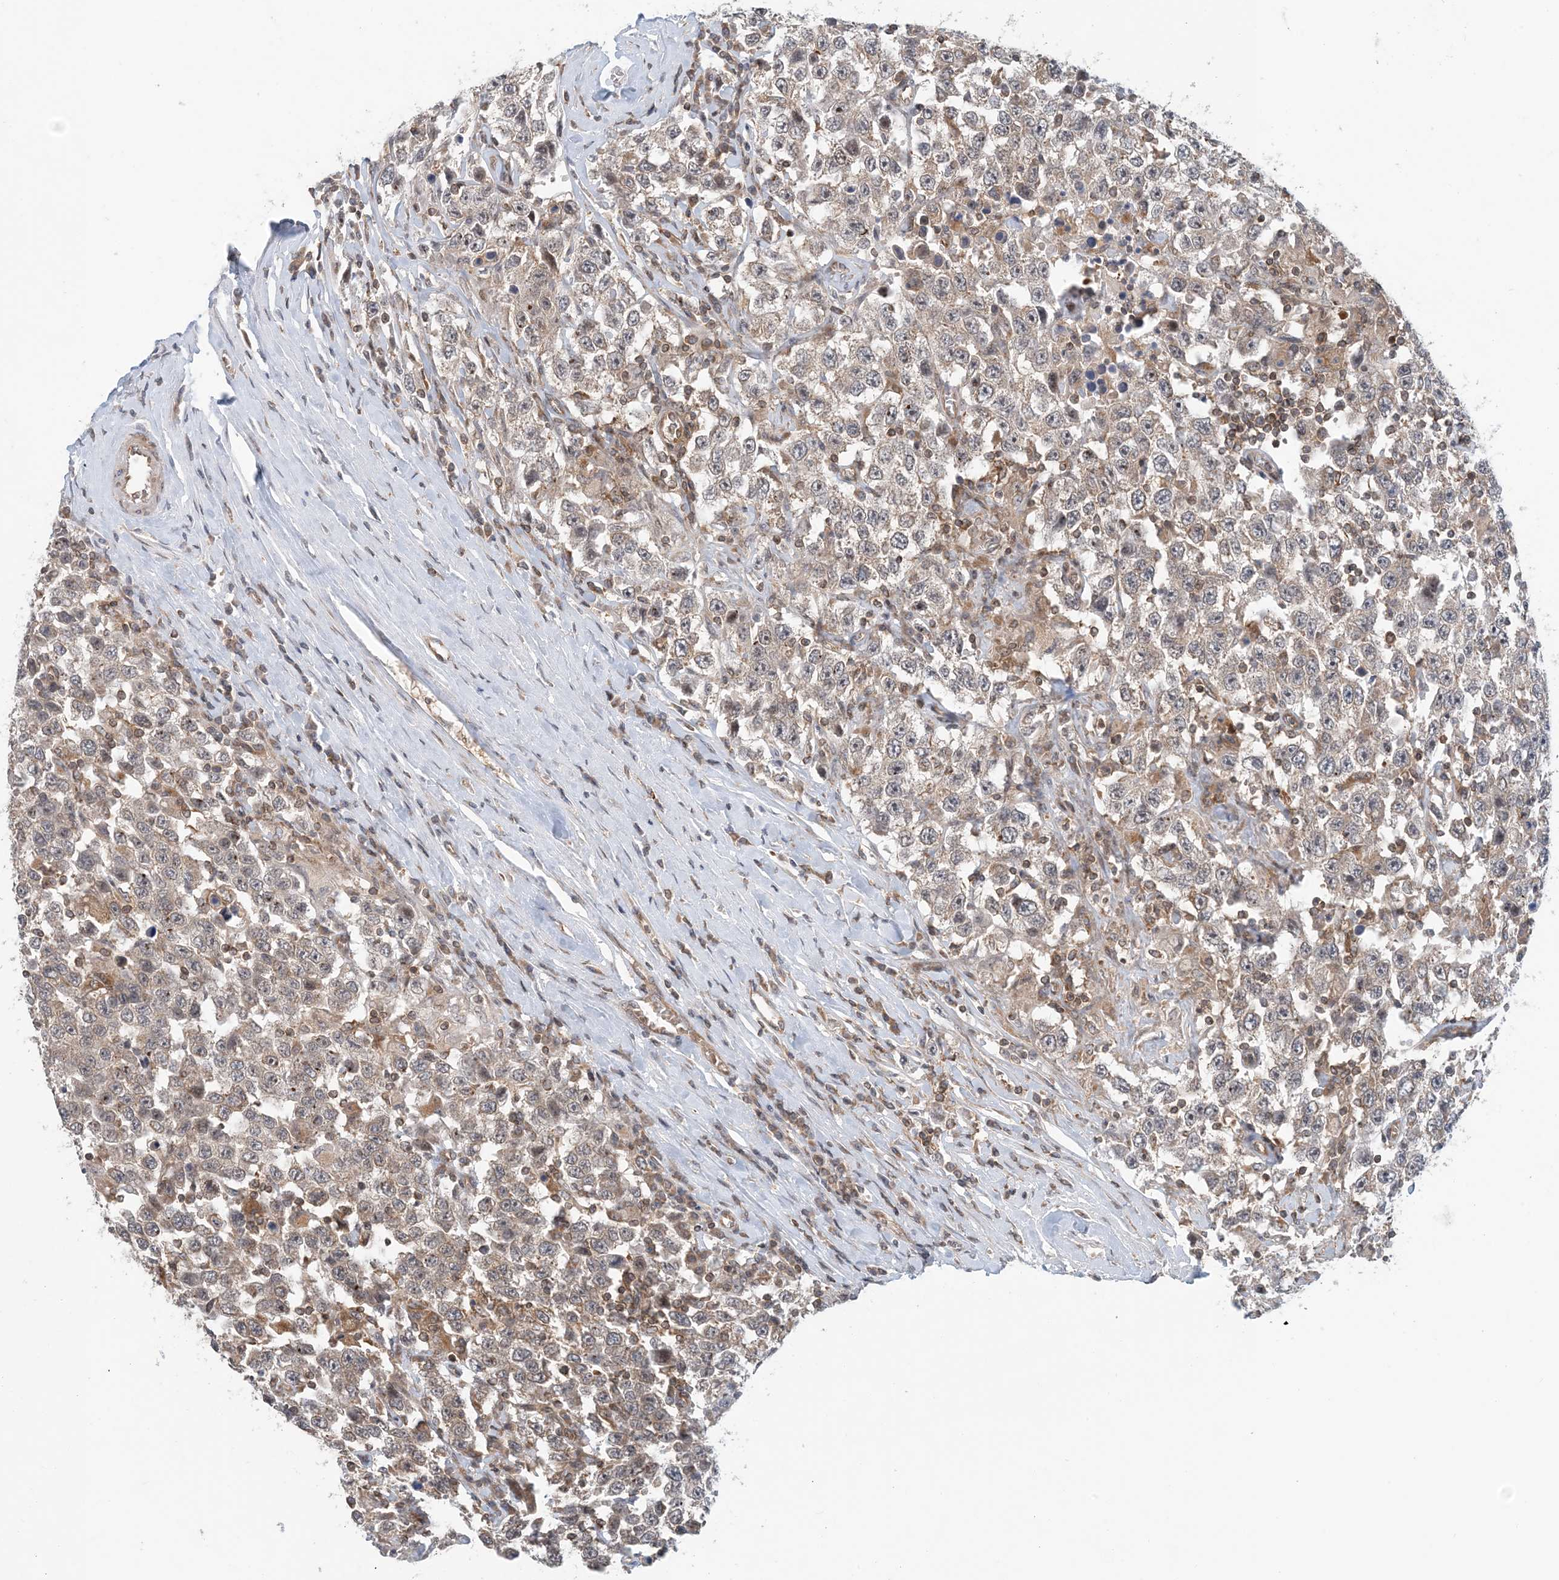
{"staining": {"intensity": "weak", "quantity": "25%-75%", "location": "cytoplasmic/membranous"}, "tissue": "testis cancer", "cell_type": "Tumor cells", "image_type": "cancer", "snomed": [{"axis": "morphology", "description": "Seminoma, NOS"}, {"axis": "topography", "description": "Testis"}], "caption": "DAB (3,3'-diaminobenzidine) immunohistochemical staining of seminoma (testis) exhibits weak cytoplasmic/membranous protein expression in about 25%-75% of tumor cells.", "gene": "ATP13A2", "patient": {"sex": "male", "age": 41}}